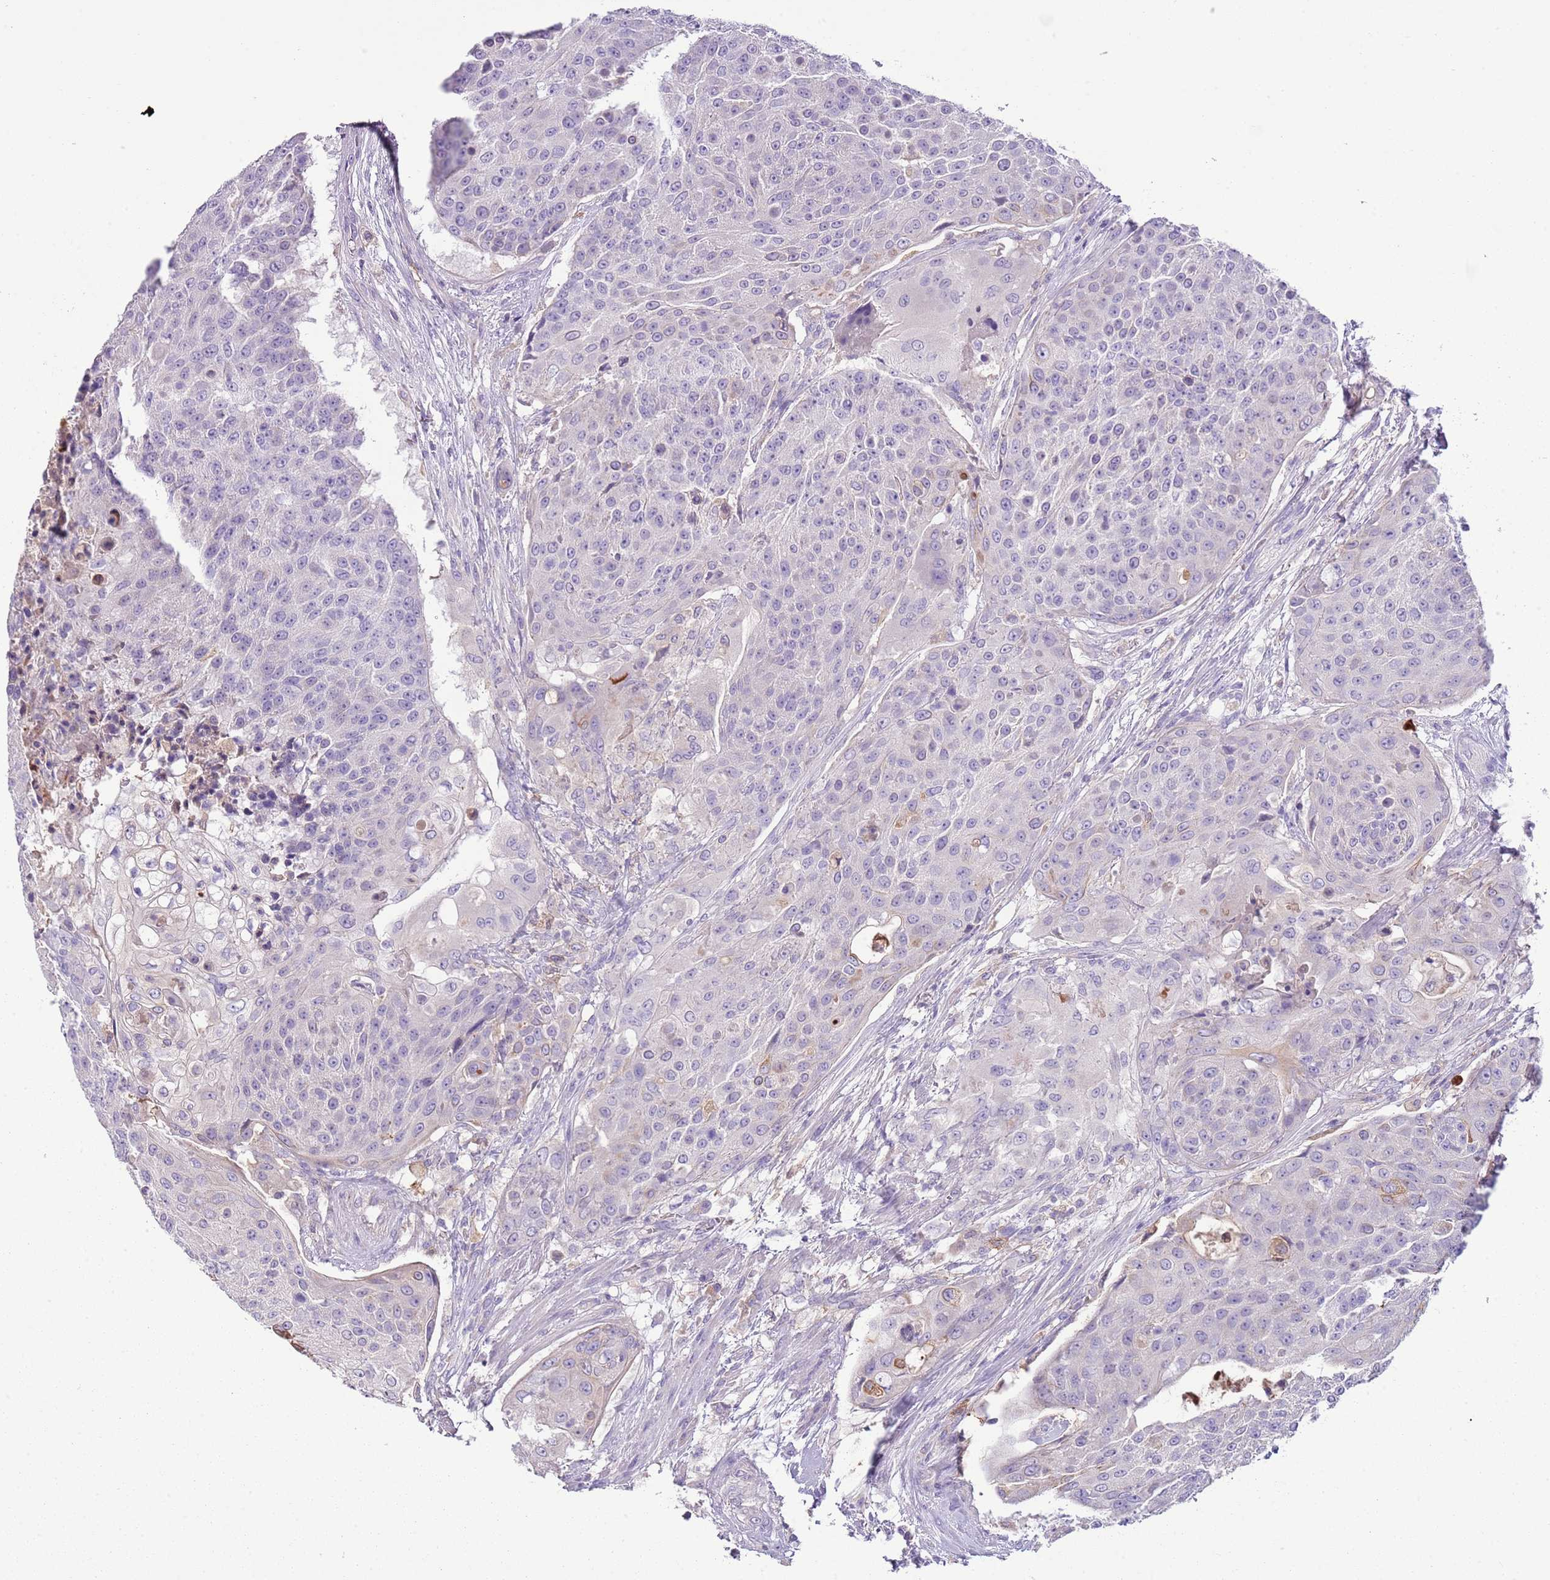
{"staining": {"intensity": "negative", "quantity": "none", "location": "none"}, "tissue": "urothelial cancer", "cell_type": "Tumor cells", "image_type": "cancer", "snomed": [{"axis": "morphology", "description": "Urothelial carcinoma, High grade"}, {"axis": "topography", "description": "Urinary bladder"}], "caption": "A histopathology image of human urothelial cancer is negative for staining in tumor cells. The staining is performed using DAB brown chromogen with nuclei counter-stained in using hematoxylin.", "gene": "HES3", "patient": {"sex": "female", "age": 63}}